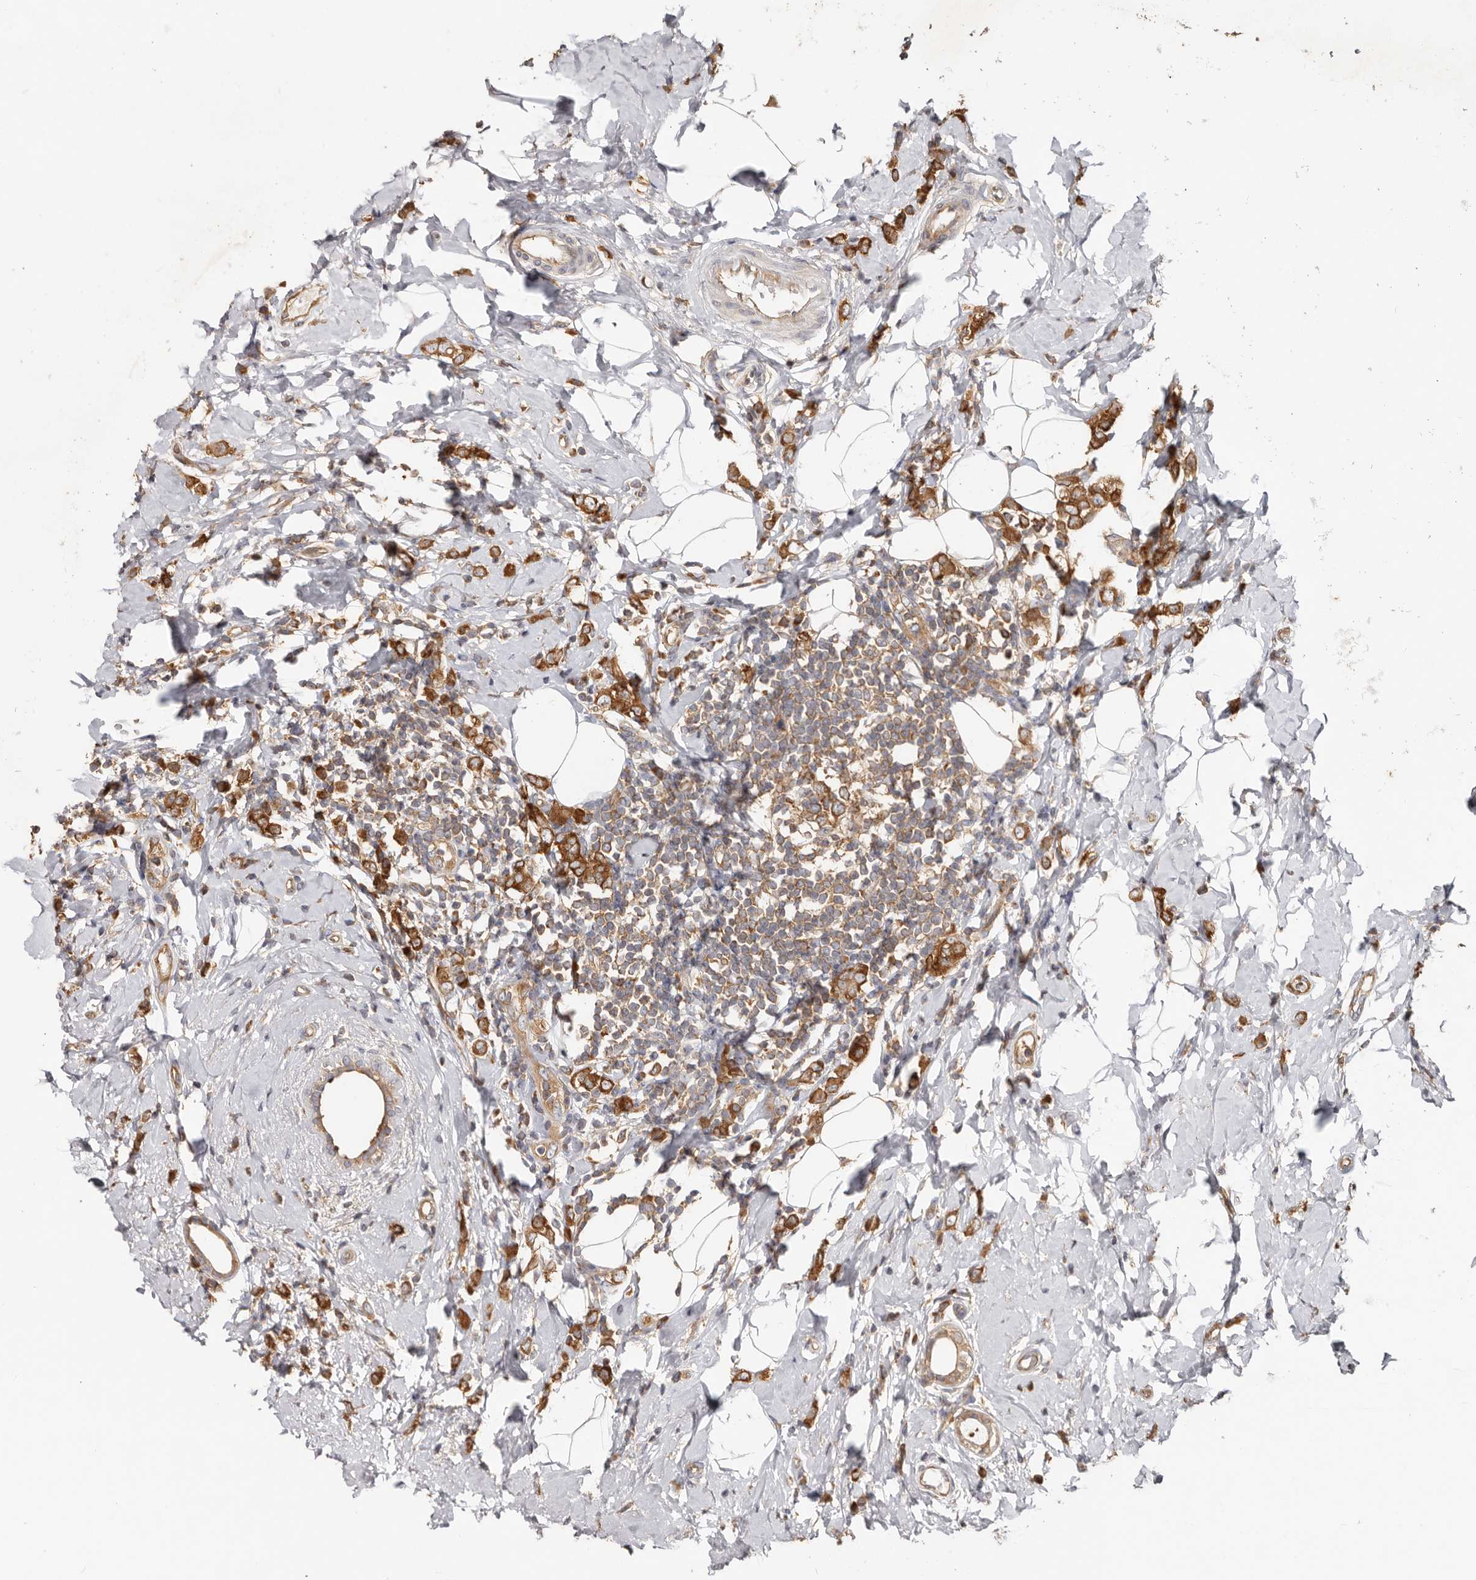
{"staining": {"intensity": "strong", "quantity": ">75%", "location": "cytoplasmic/membranous"}, "tissue": "breast cancer", "cell_type": "Tumor cells", "image_type": "cancer", "snomed": [{"axis": "morphology", "description": "Lobular carcinoma"}, {"axis": "topography", "description": "Breast"}], "caption": "Breast cancer stained for a protein (brown) reveals strong cytoplasmic/membranous positive positivity in about >75% of tumor cells.", "gene": "EPRS1", "patient": {"sex": "female", "age": 47}}